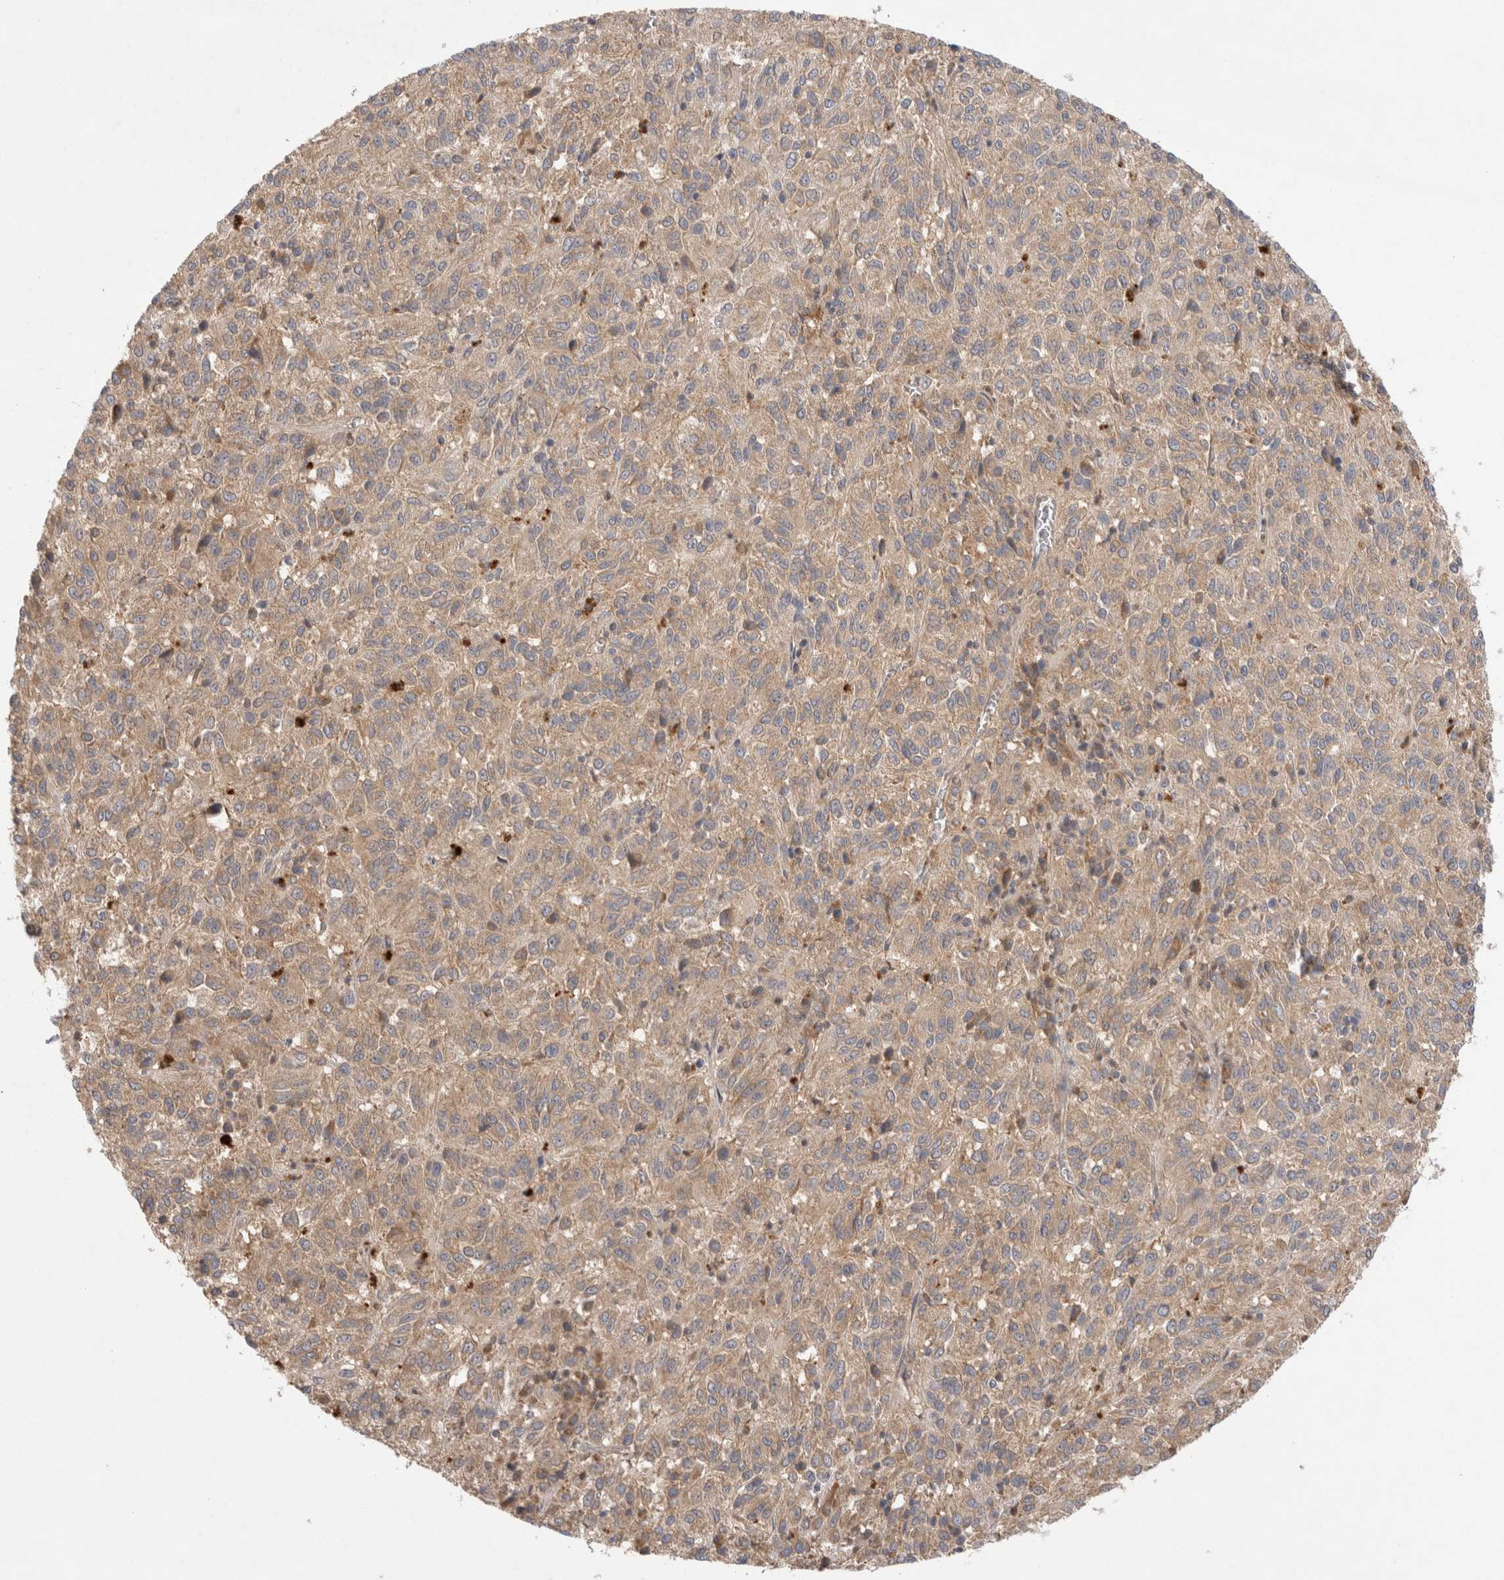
{"staining": {"intensity": "weak", "quantity": ">75%", "location": "cytoplasmic/membranous"}, "tissue": "melanoma", "cell_type": "Tumor cells", "image_type": "cancer", "snomed": [{"axis": "morphology", "description": "Malignant melanoma, Metastatic site"}, {"axis": "topography", "description": "Lung"}], "caption": "A low amount of weak cytoplasmic/membranous expression is present in approximately >75% of tumor cells in melanoma tissue. (IHC, brightfield microscopy, high magnification).", "gene": "EIF3E", "patient": {"sex": "male", "age": 64}}